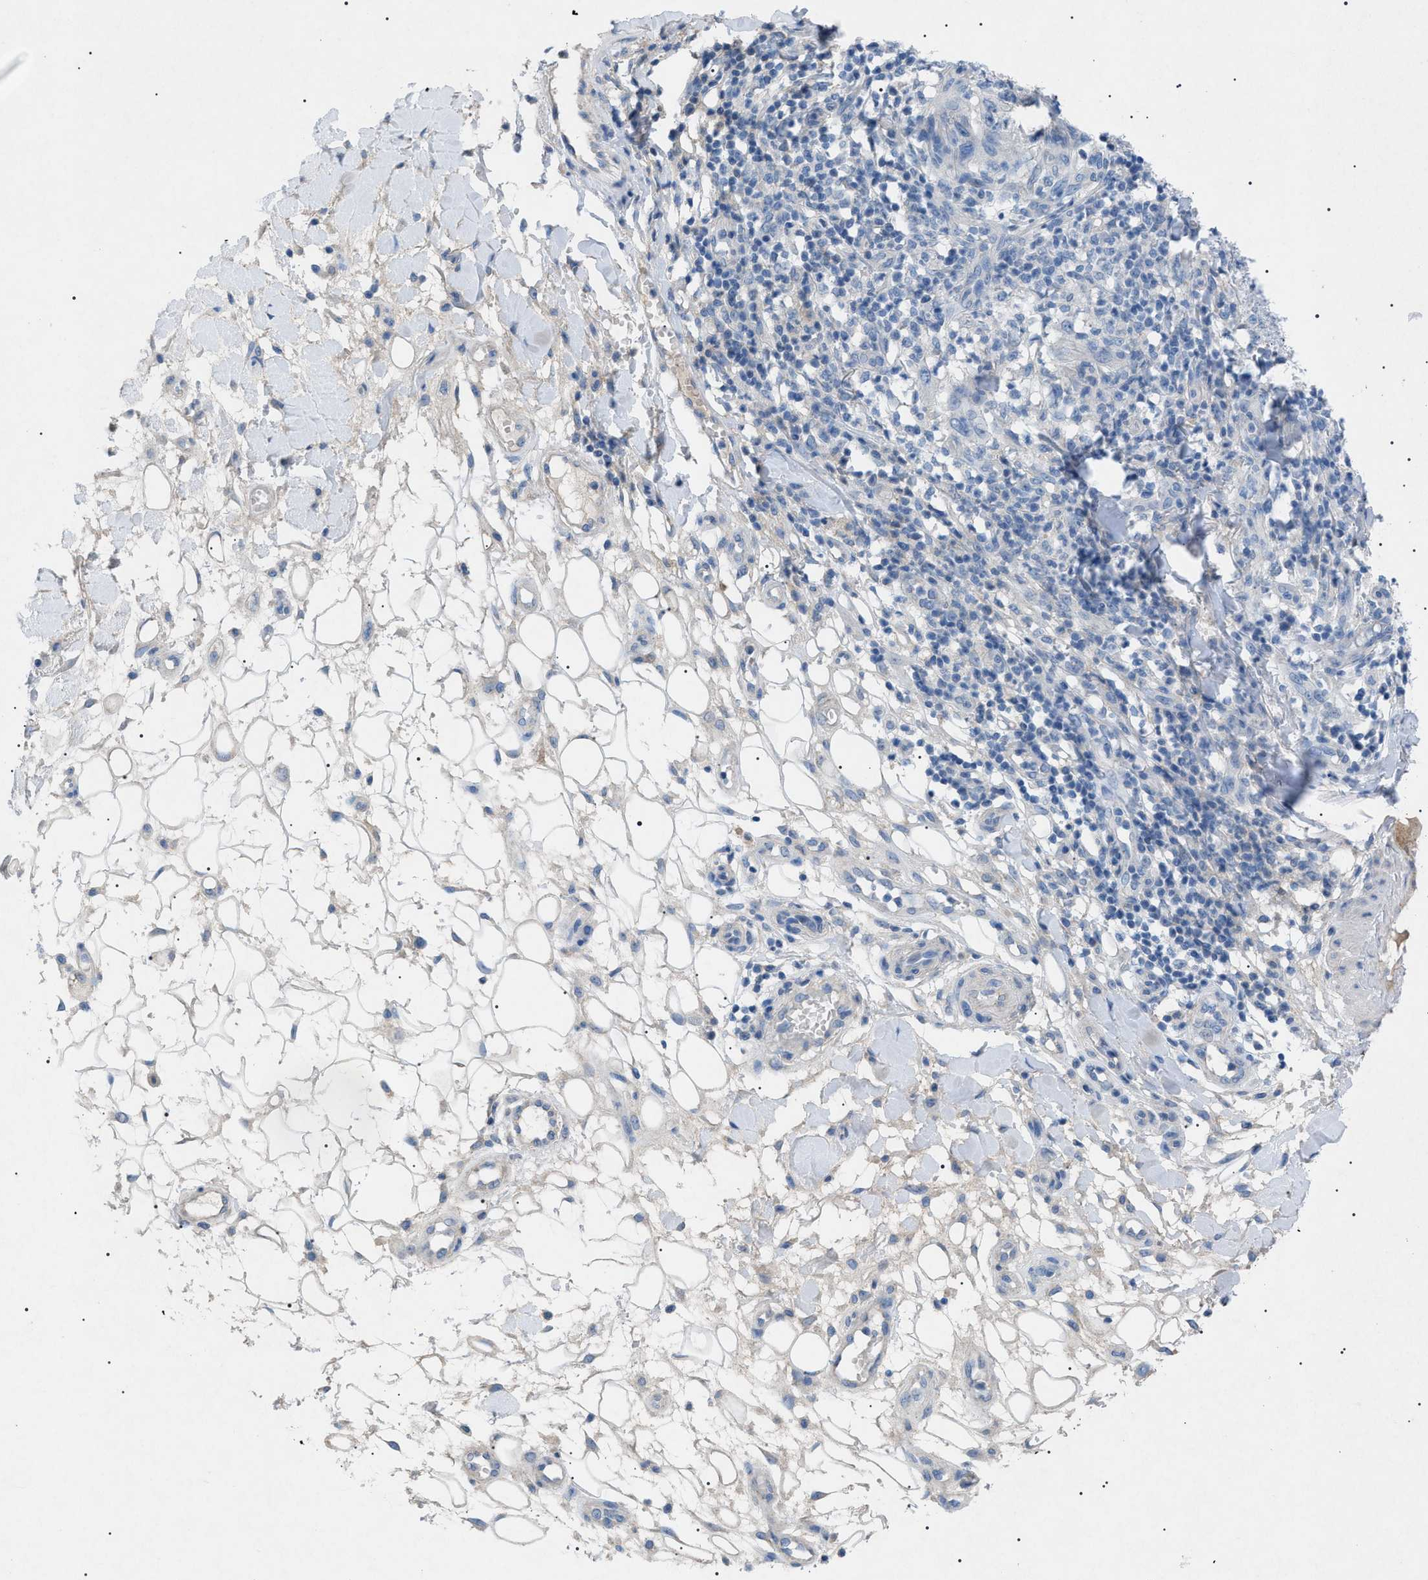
{"staining": {"intensity": "negative", "quantity": "none", "location": "none"}, "tissue": "skin cancer", "cell_type": "Tumor cells", "image_type": "cancer", "snomed": [{"axis": "morphology", "description": "Squamous cell carcinoma, NOS"}, {"axis": "topography", "description": "Skin"}], "caption": "Immunohistochemistry photomicrograph of human skin cancer (squamous cell carcinoma) stained for a protein (brown), which exhibits no staining in tumor cells.", "gene": "ADAMTS1", "patient": {"sex": "female", "age": 80}}